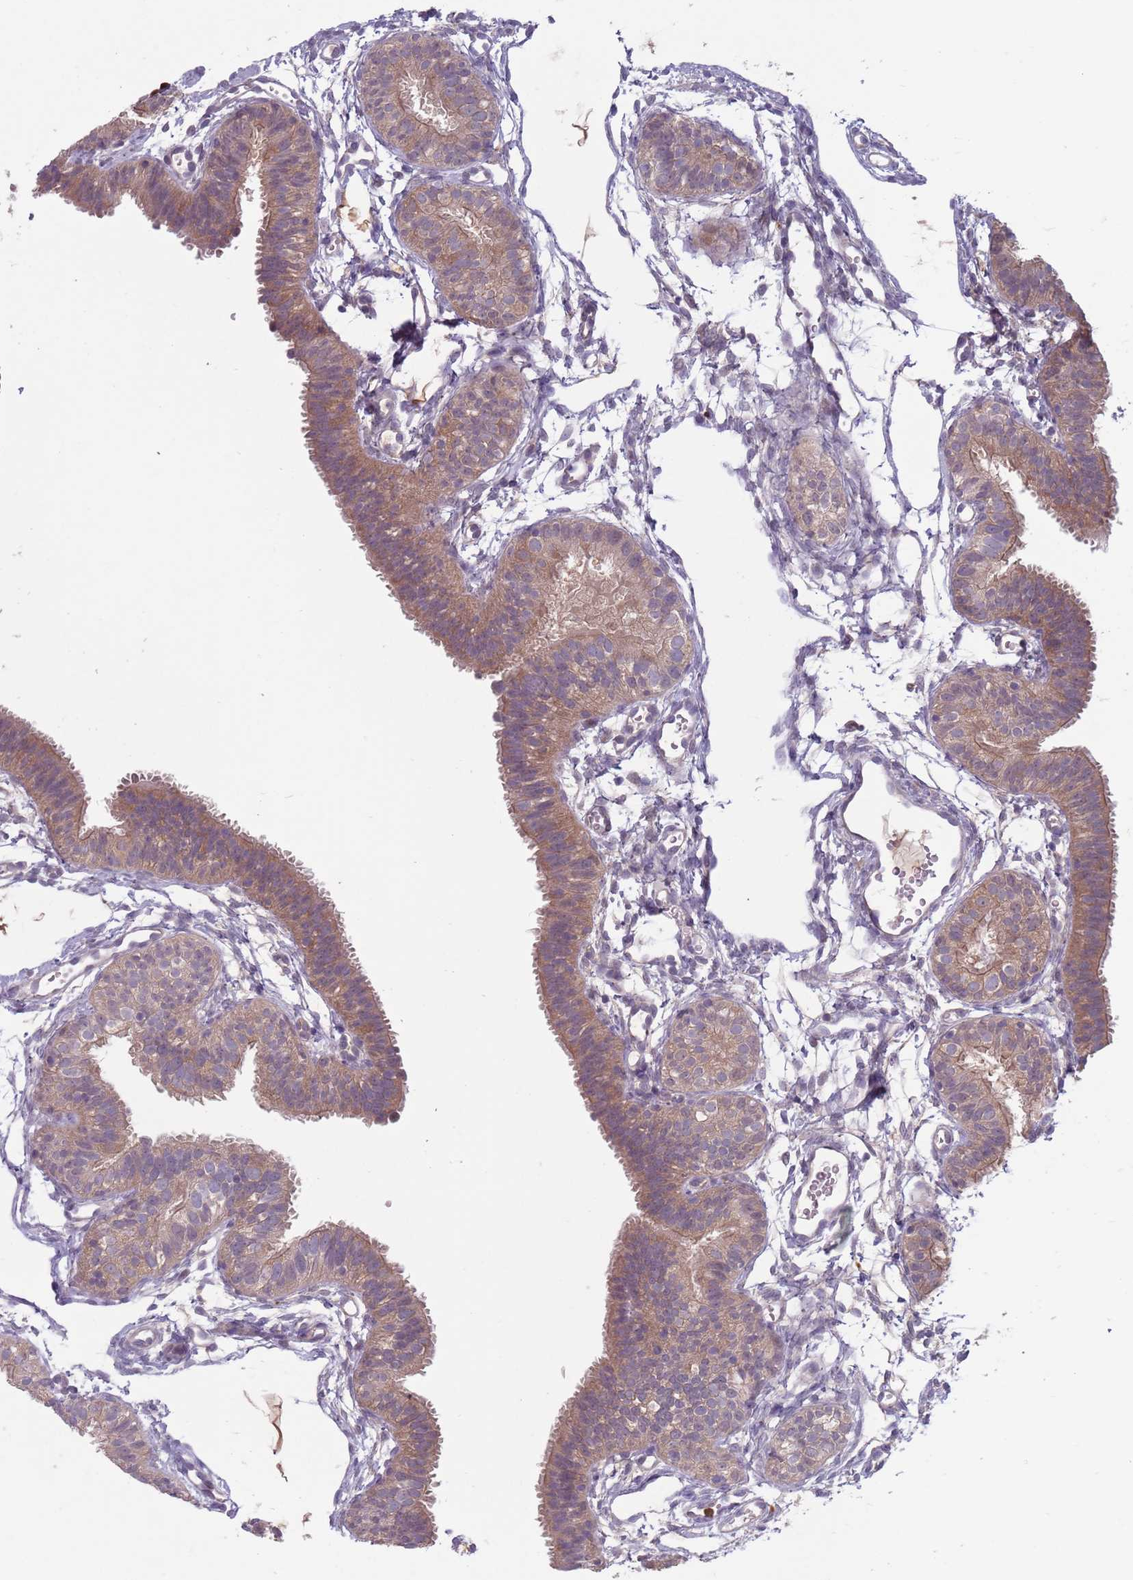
{"staining": {"intensity": "weak", "quantity": "25%-75%", "location": "cytoplasmic/membranous"}, "tissue": "fallopian tube", "cell_type": "Glandular cells", "image_type": "normal", "snomed": [{"axis": "morphology", "description": "Normal tissue, NOS"}, {"axis": "topography", "description": "Fallopian tube"}], "caption": "Immunohistochemical staining of unremarkable fallopian tube displays weak cytoplasmic/membranous protein staining in approximately 25%-75% of glandular cells. (Brightfield microscopy of DAB IHC at high magnification).", "gene": "TYW1B", "patient": {"sex": "female", "age": 35}}